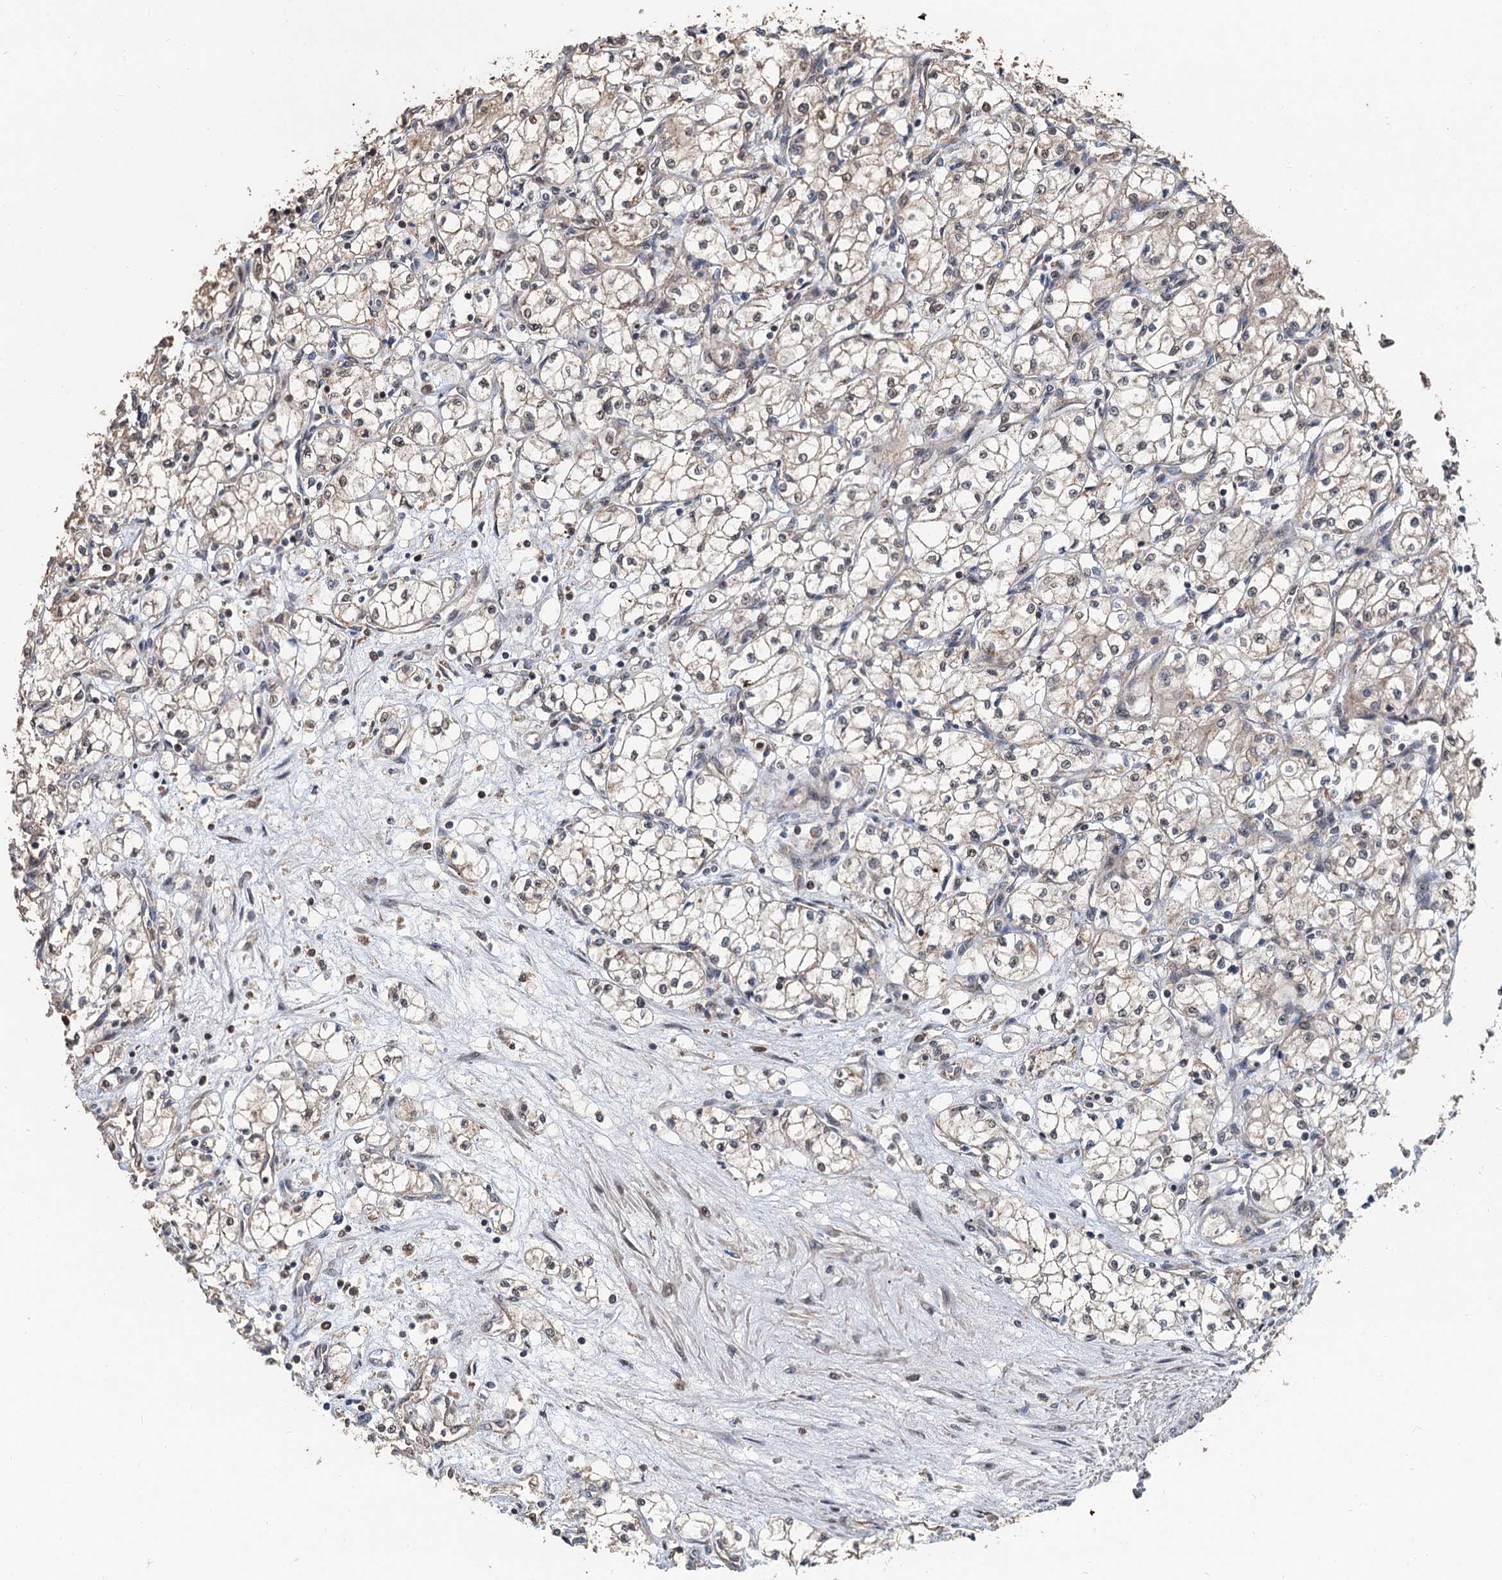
{"staining": {"intensity": "weak", "quantity": "<25%", "location": "cytoplasmic/membranous,nuclear"}, "tissue": "renal cancer", "cell_type": "Tumor cells", "image_type": "cancer", "snomed": [{"axis": "morphology", "description": "Adenocarcinoma, NOS"}, {"axis": "topography", "description": "Kidney"}], "caption": "This is an immunohistochemistry micrograph of renal adenocarcinoma. There is no expression in tumor cells.", "gene": "DEXI", "patient": {"sex": "male", "age": 59}}